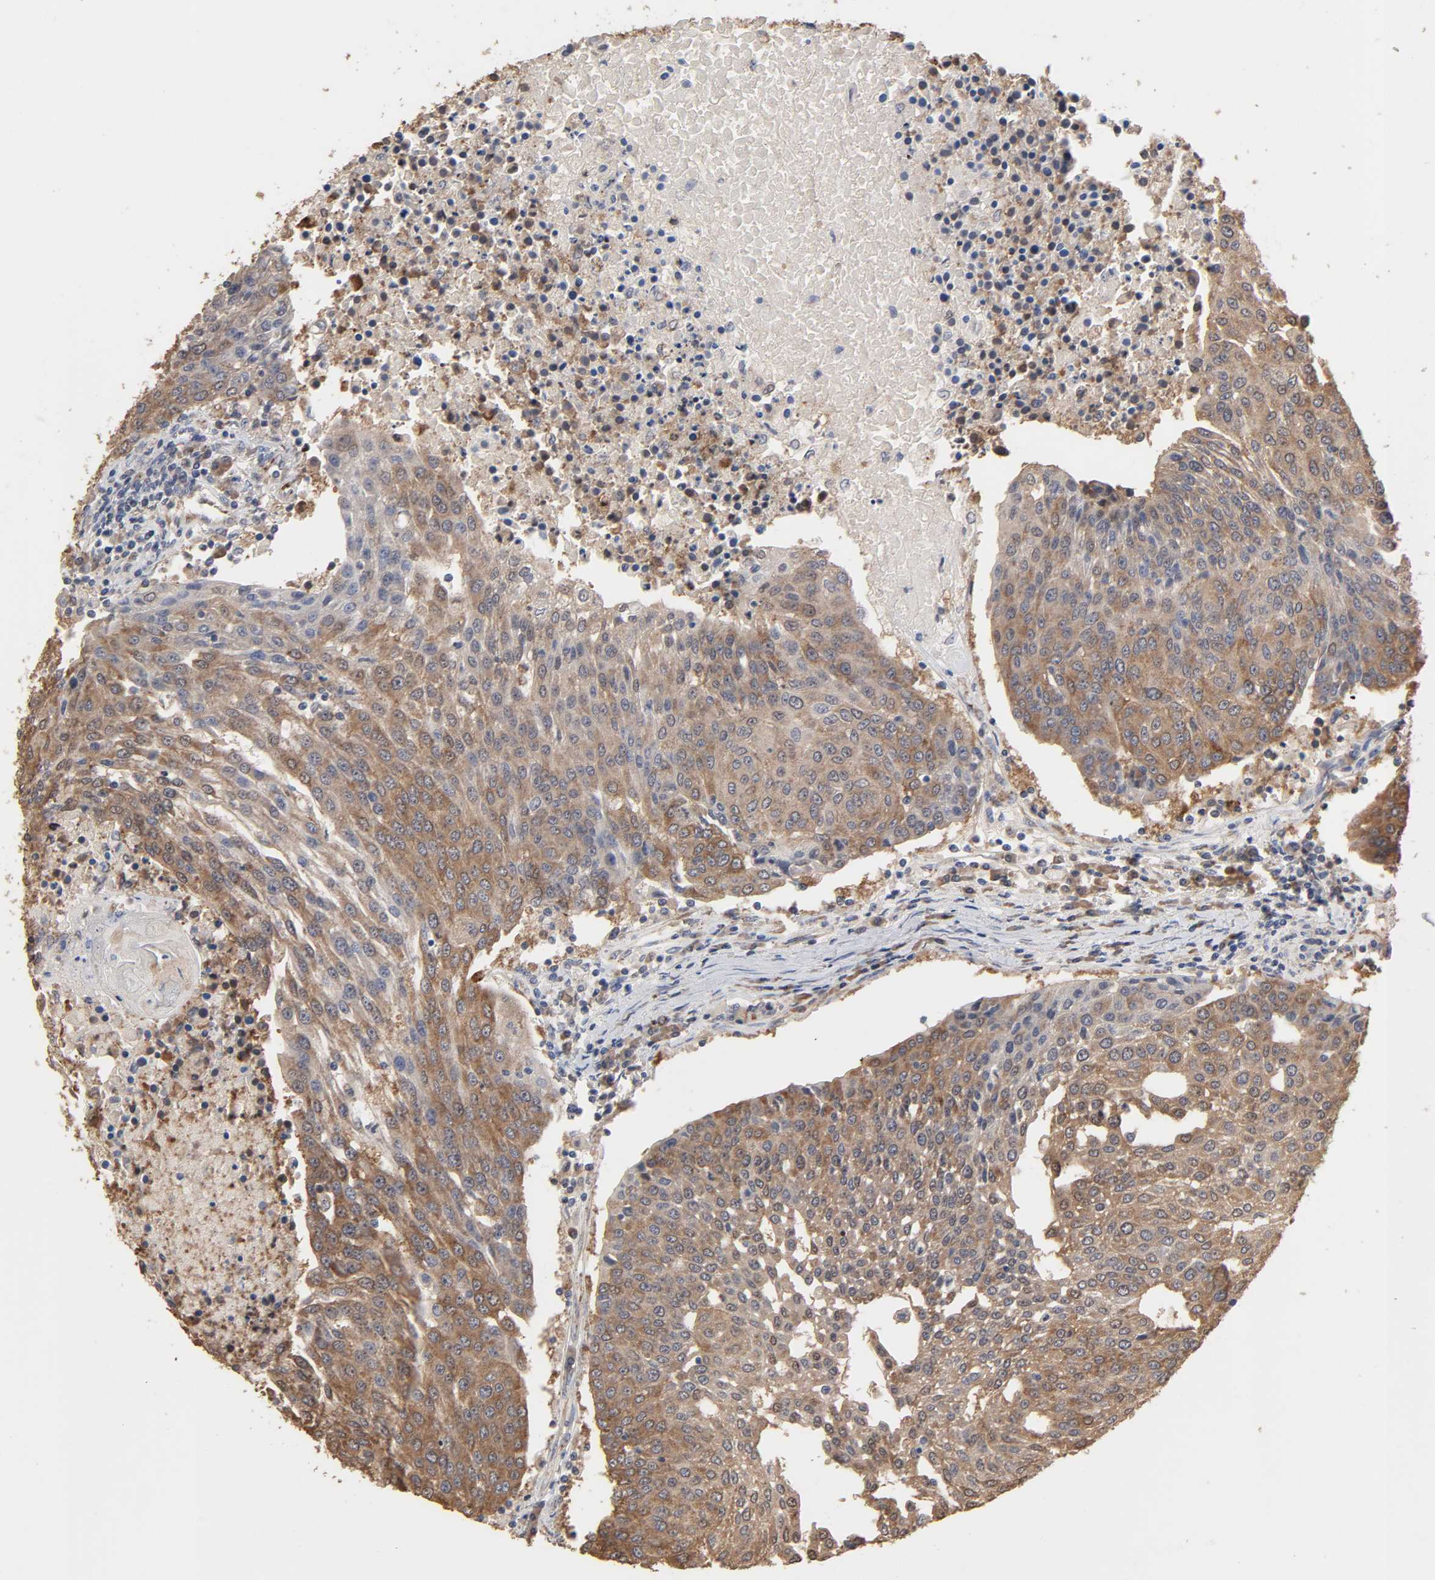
{"staining": {"intensity": "moderate", "quantity": ">75%", "location": "cytoplasmic/membranous"}, "tissue": "urothelial cancer", "cell_type": "Tumor cells", "image_type": "cancer", "snomed": [{"axis": "morphology", "description": "Urothelial carcinoma, High grade"}, {"axis": "topography", "description": "Urinary bladder"}], "caption": "Urothelial cancer stained with DAB (3,3'-diaminobenzidine) IHC shows medium levels of moderate cytoplasmic/membranous staining in approximately >75% of tumor cells.", "gene": "CYCS", "patient": {"sex": "female", "age": 85}}